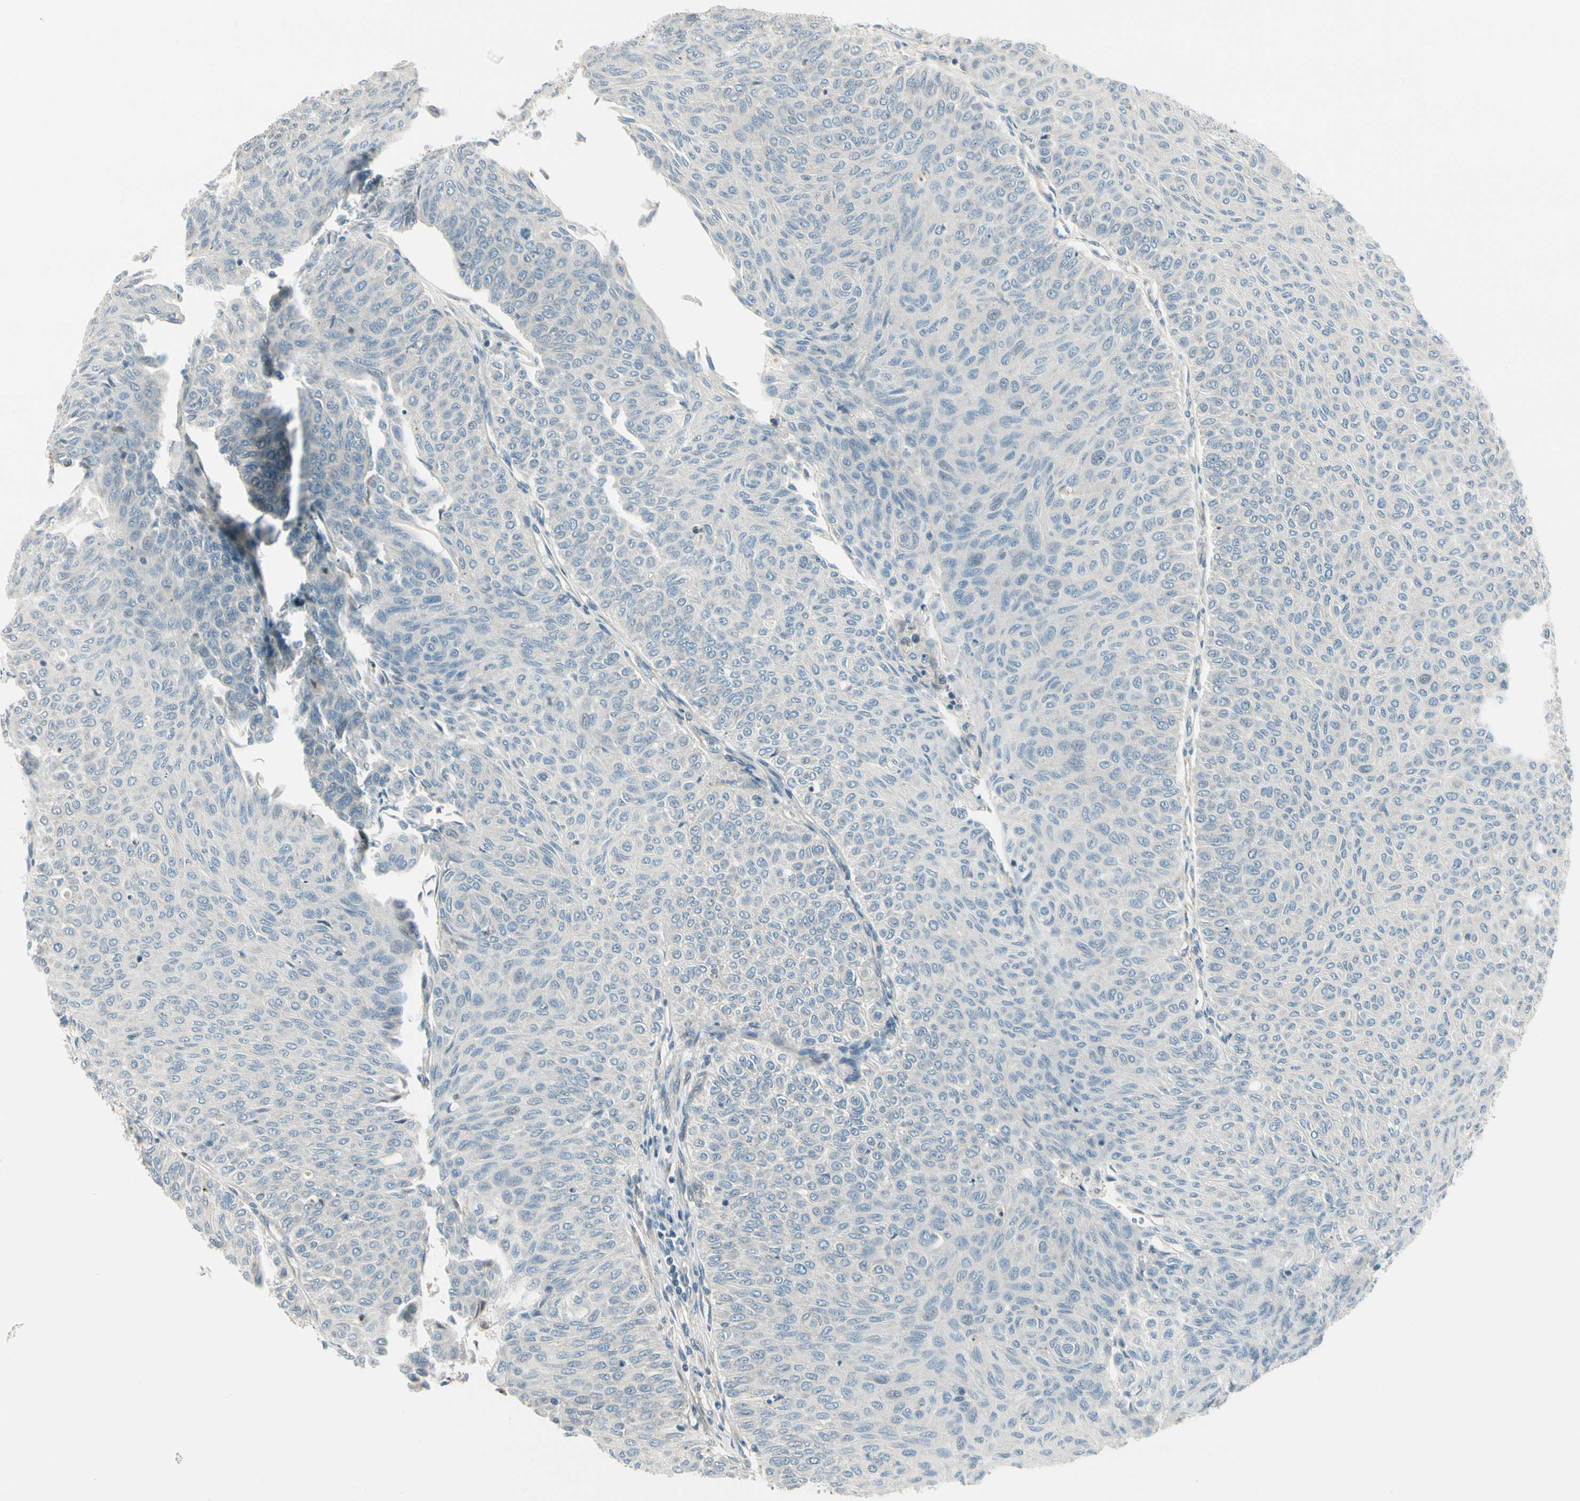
{"staining": {"intensity": "negative", "quantity": "none", "location": "none"}, "tissue": "urothelial cancer", "cell_type": "Tumor cells", "image_type": "cancer", "snomed": [{"axis": "morphology", "description": "Urothelial carcinoma, Low grade"}, {"axis": "topography", "description": "Urinary bladder"}], "caption": "The histopathology image displays no staining of tumor cells in urothelial cancer.", "gene": "MANSC1", "patient": {"sex": "male", "age": 78}}